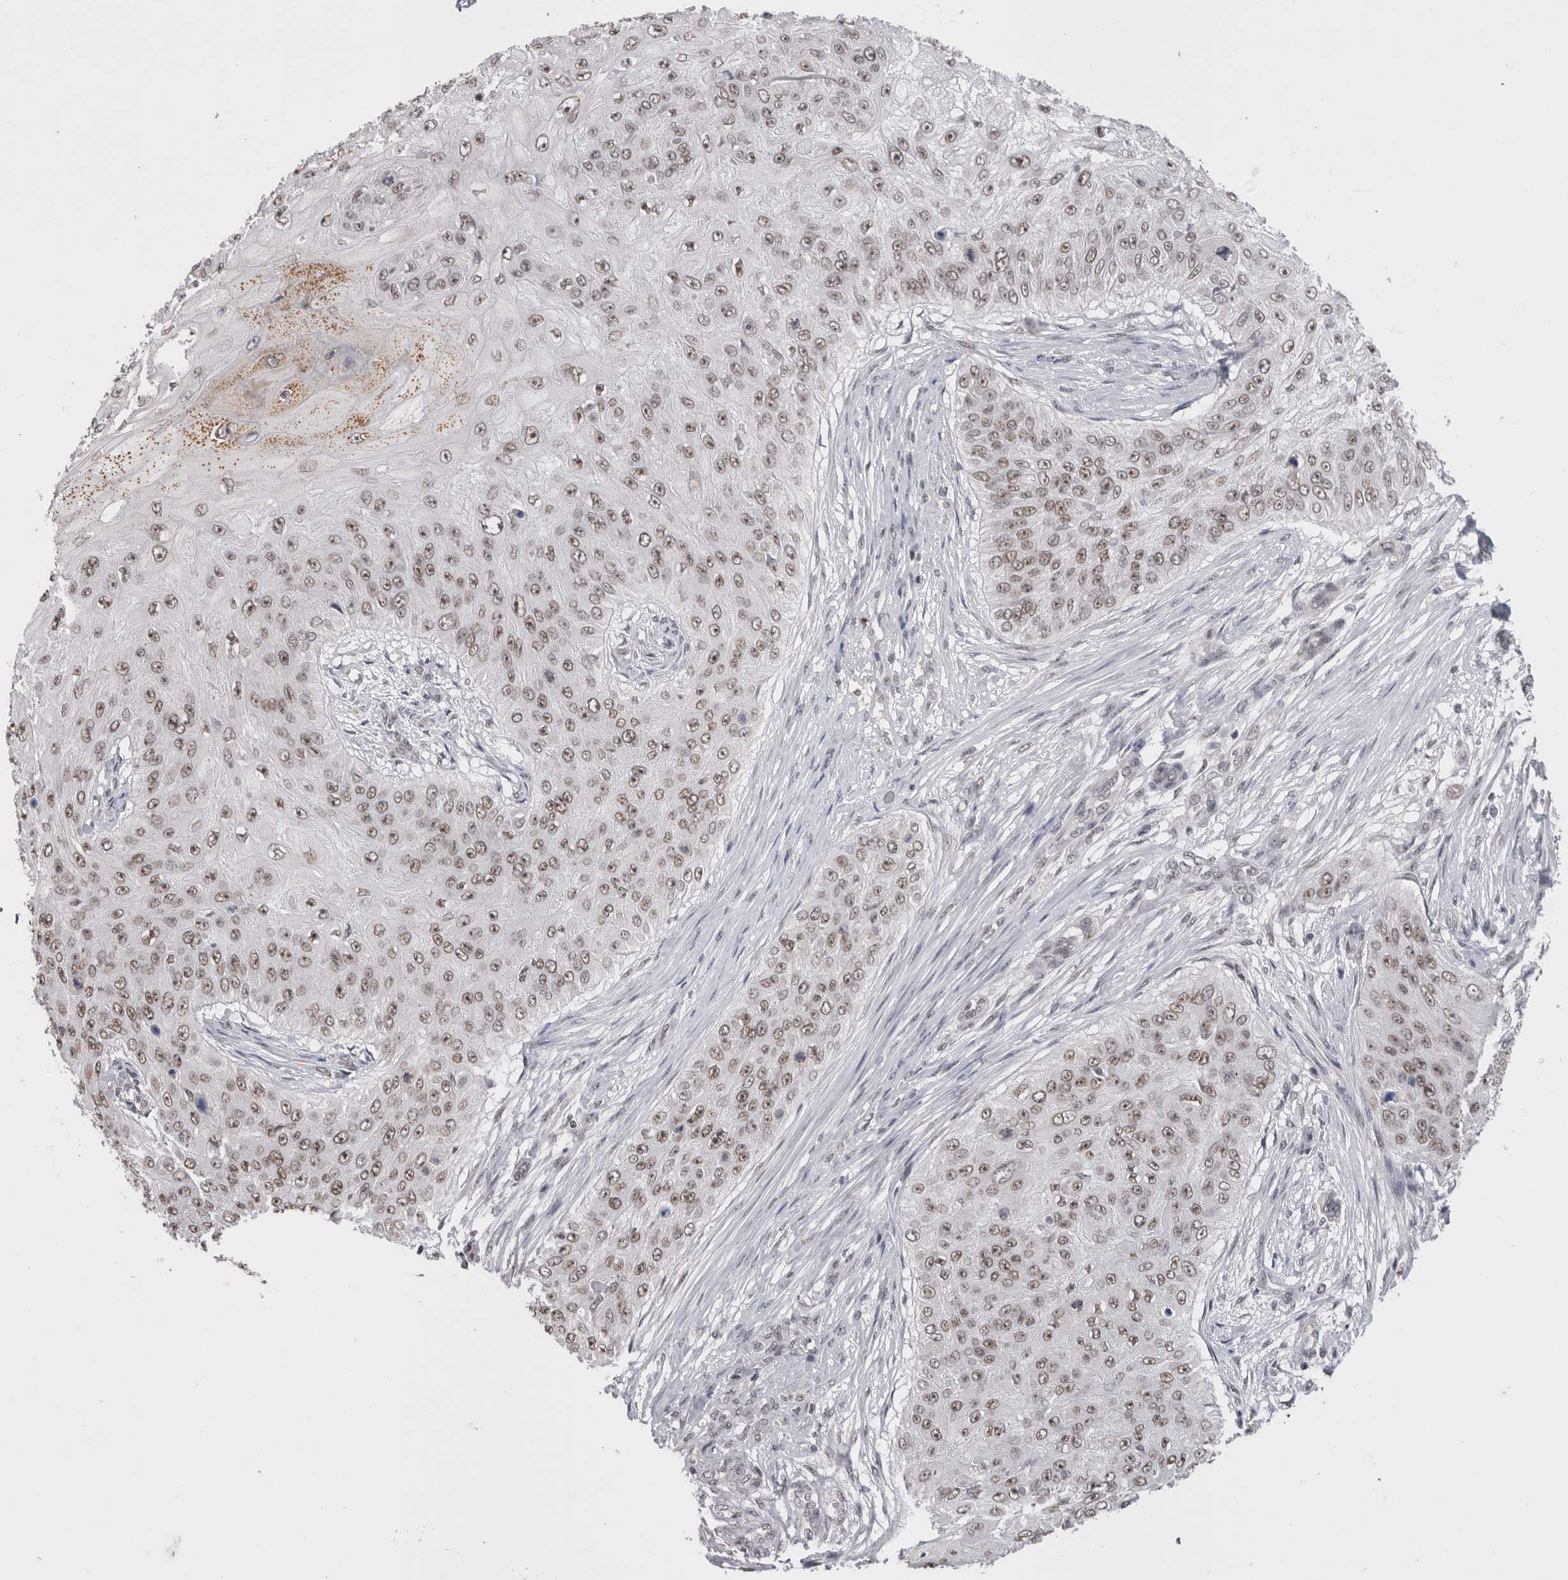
{"staining": {"intensity": "weak", "quantity": ">75%", "location": "nuclear"}, "tissue": "skin cancer", "cell_type": "Tumor cells", "image_type": "cancer", "snomed": [{"axis": "morphology", "description": "Squamous cell carcinoma, NOS"}, {"axis": "topography", "description": "Skin"}], "caption": "This histopathology image shows immunohistochemistry staining of human skin cancer, with low weak nuclear positivity in approximately >75% of tumor cells.", "gene": "DAXX", "patient": {"sex": "female", "age": 80}}